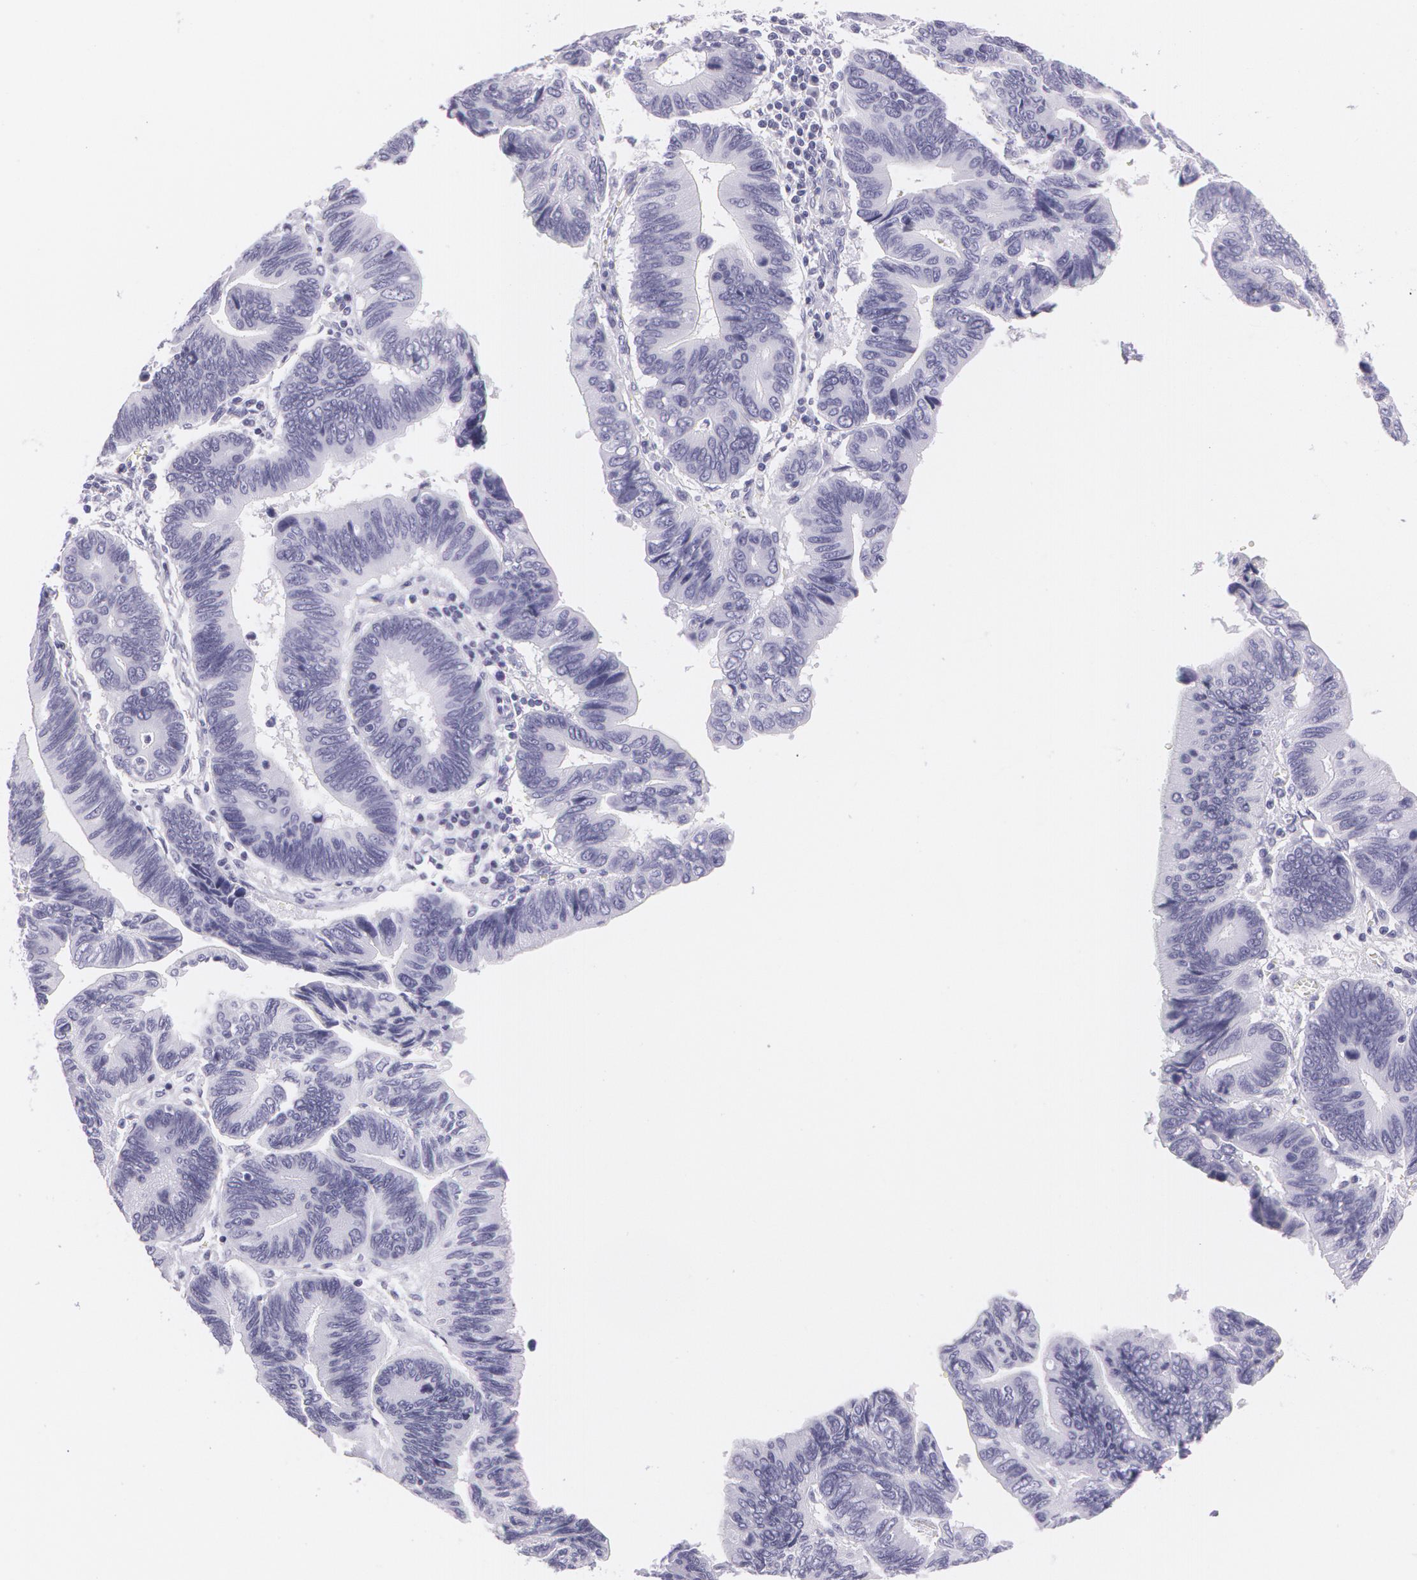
{"staining": {"intensity": "negative", "quantity": "none", "location": "none"}, "tissue": "pancreatic cancer", "cell_type": "Tumor cells", "image_type": "cancer", "snomed": [{"axis": "morphology", "description": "Adenocarcinoma, NOS"}, {"axis": "topography", "description": "Pancreas"}], "caption": "IHC of human pancreatic cancer demonstrates no positivity in tumor cells.", "gene": "SNCG", "patient": {"sex": "female", "age": 70}}